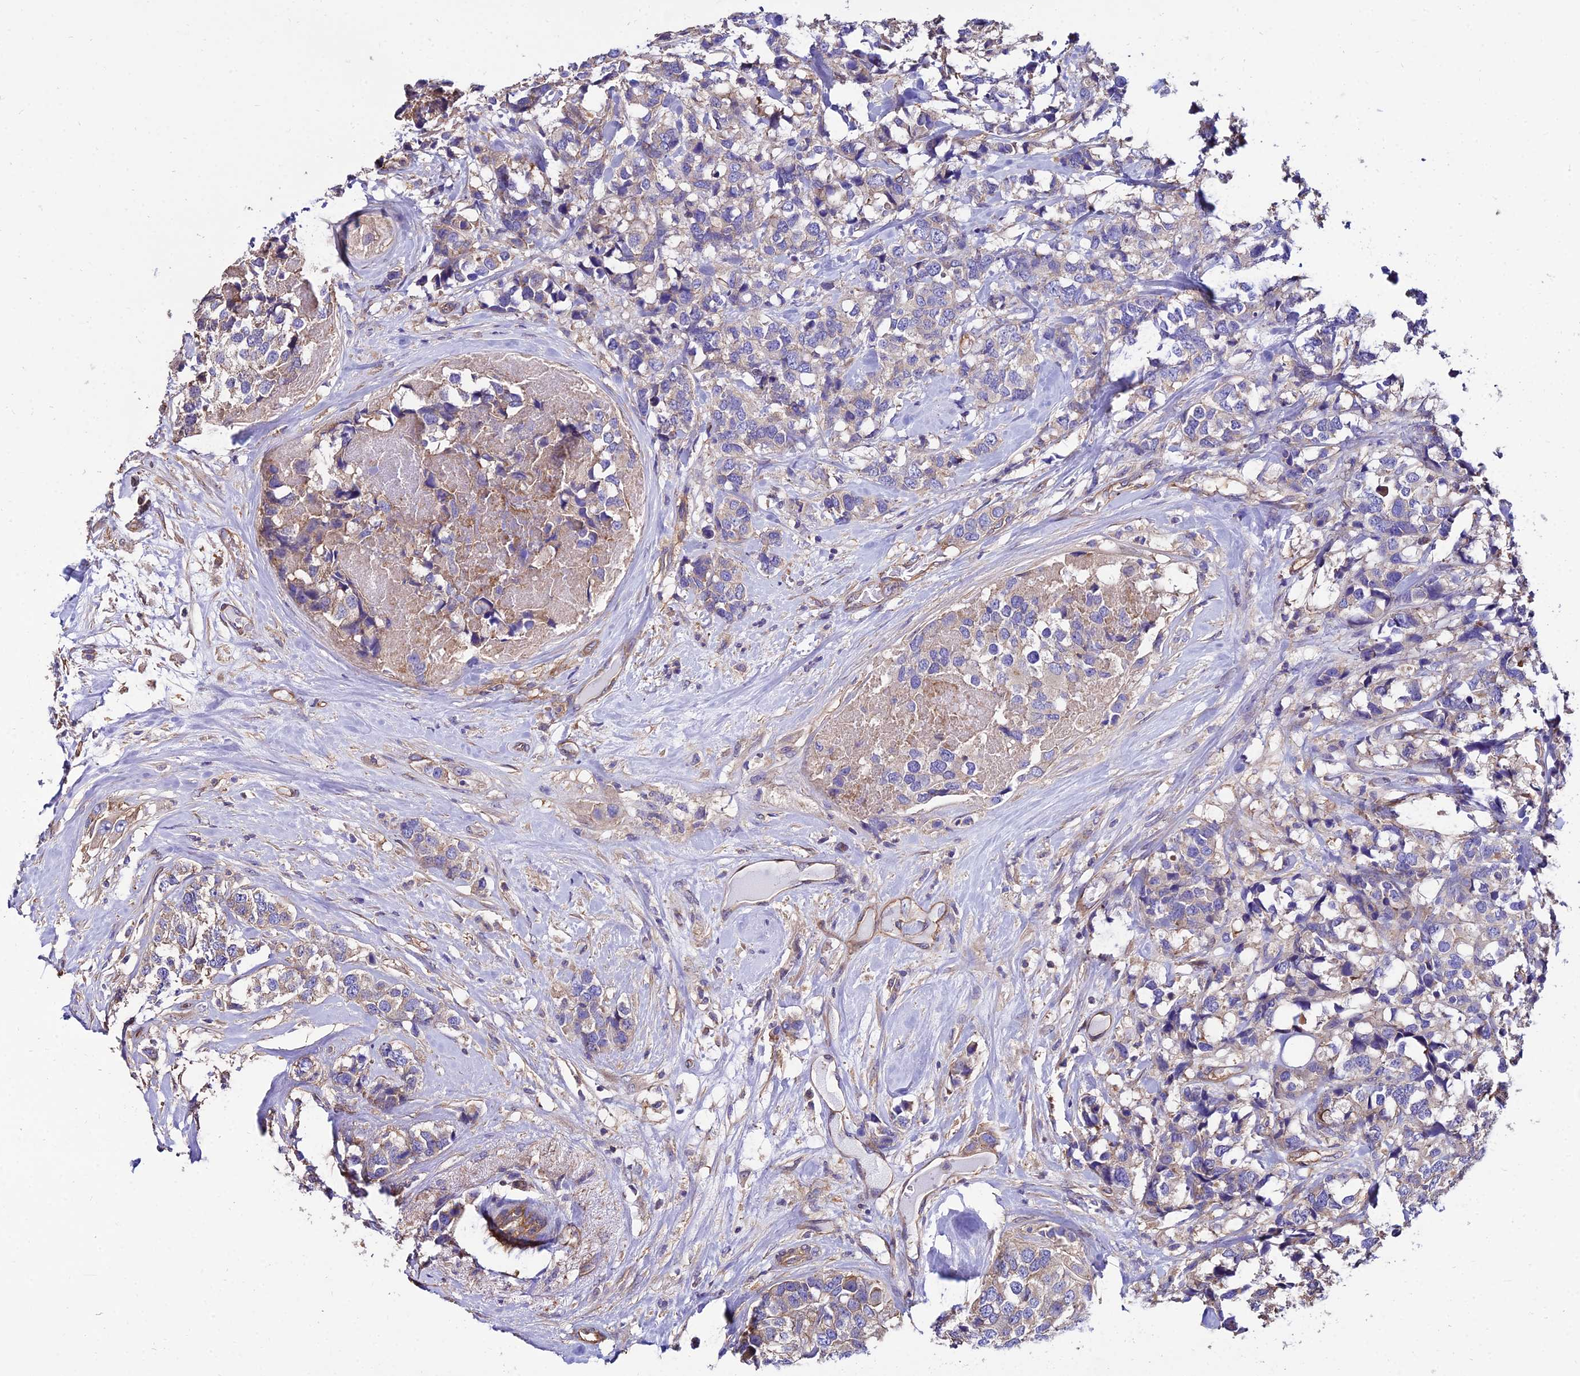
{"staining": {"intensity": "weak", "quantity": "25%-75%", "location": "cytoplasmic/membranous"}, "tissue": "breast cancer", "cell_type": "Tumor cells", "image_type": "cancer", "snomed": [{"axis": "morphology", "description": "Lobular carcinoma"}, {"axis": "topography", "description": "Breast"}], "caption": "DAB (3,3'-diaminobenzidine) immunohistochemical staining of human breast lobular carcinoma shows weak cytoplasmic/membranous protein positivity in approximately 25%-75% of tumor cells.", "gene": "CALM2", "patient": {"sex": "female", "age": 59}}